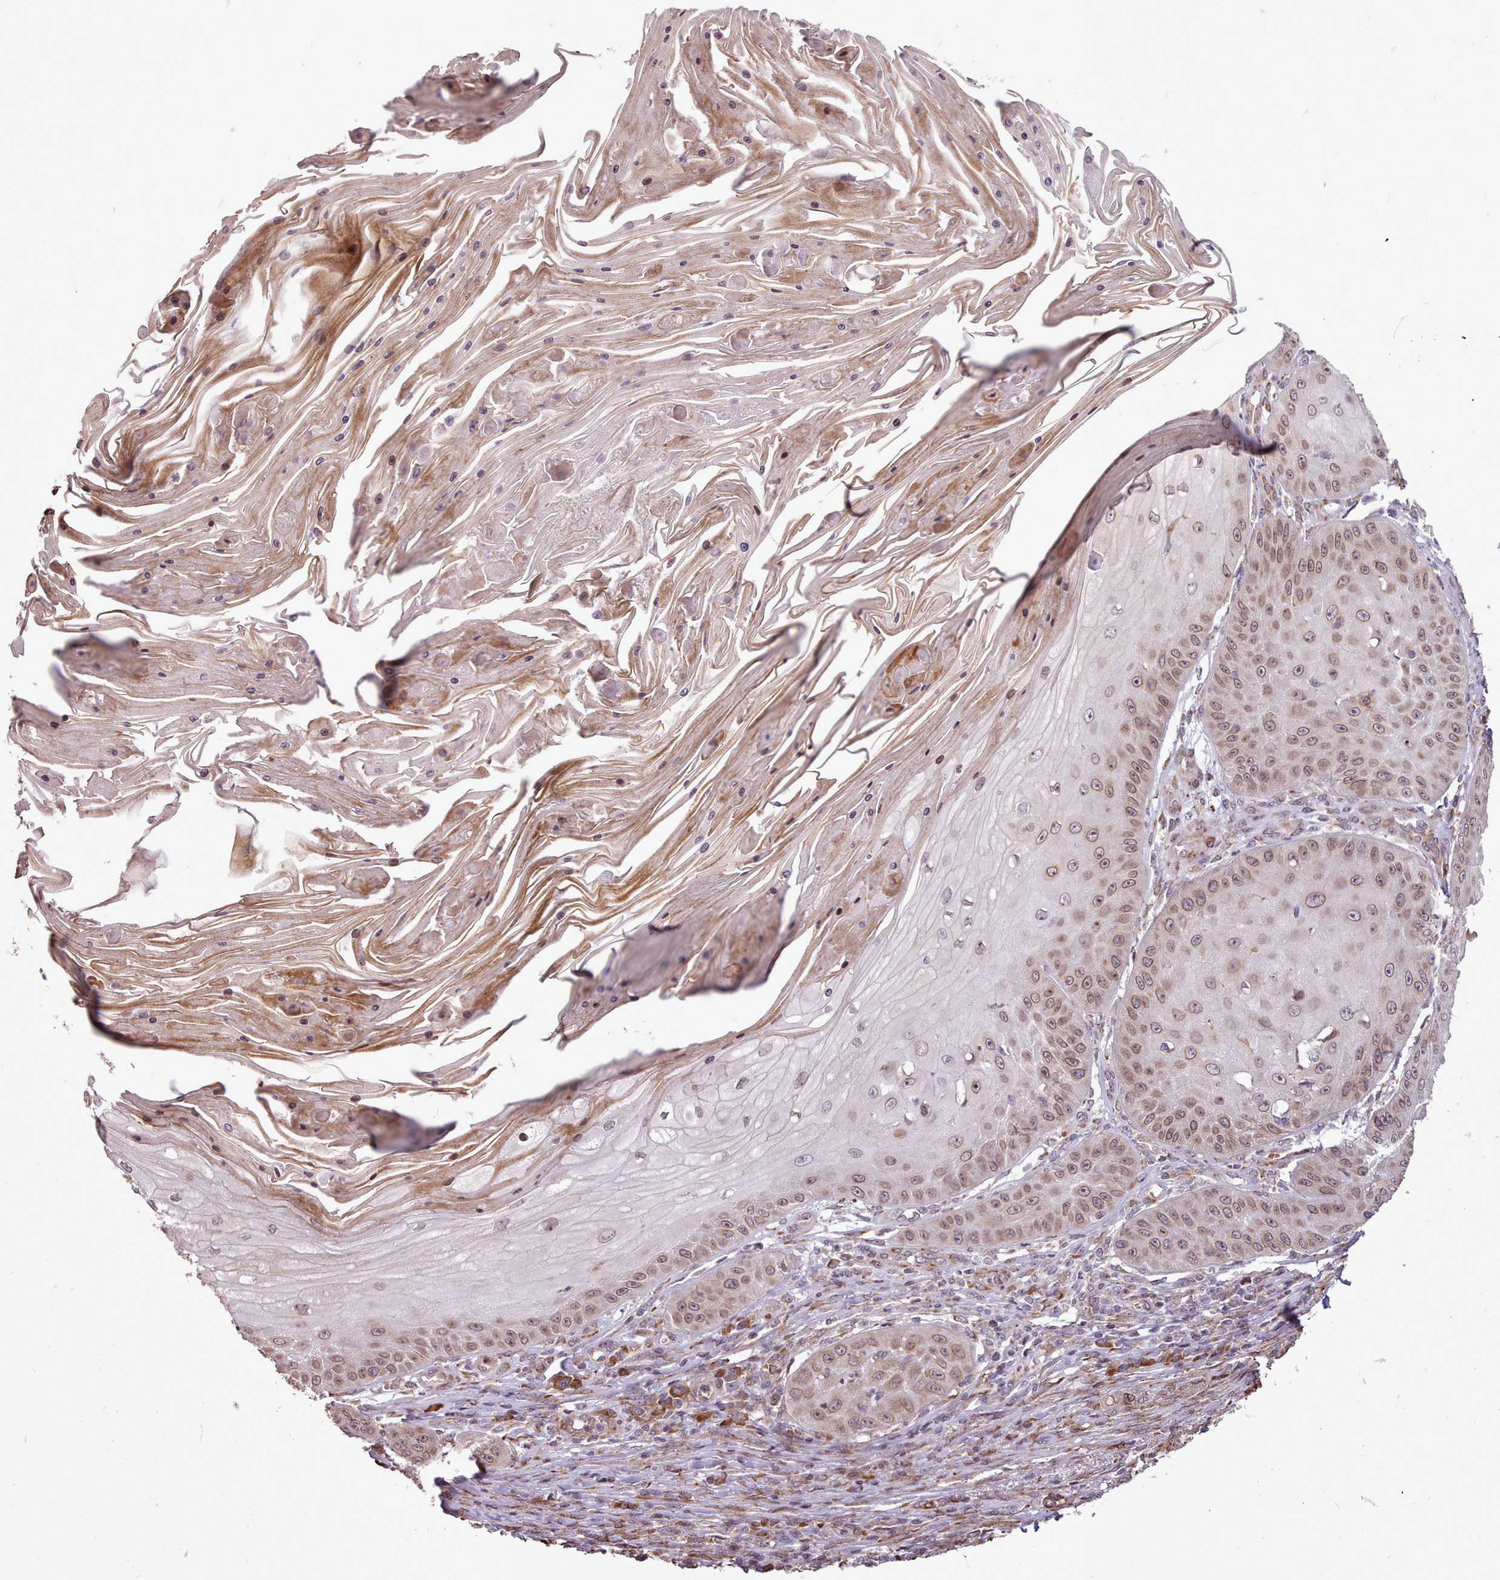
{"staining": {"intensity": "moderate", "quantity": ">75%", "location": "cytoplasmic/membranous"}, "tissue": "skin cancer", "cell_type": "Tumor cells", "image_type": "cancer", "snomed": [{"axis": "morphology", "description": "Squamous cell carcinoma, NOS"}, {"axis": "topography", "description": "Skin"}], "caption": "This photomicrograph reveals IHC staining of human skin squamous cell carcinoma, with medium moderate cytoplasmic/membranous expression in about >75% of tumor cells.", "gene": "CABP1", "patient": {"sex": "male", "age": 70}}